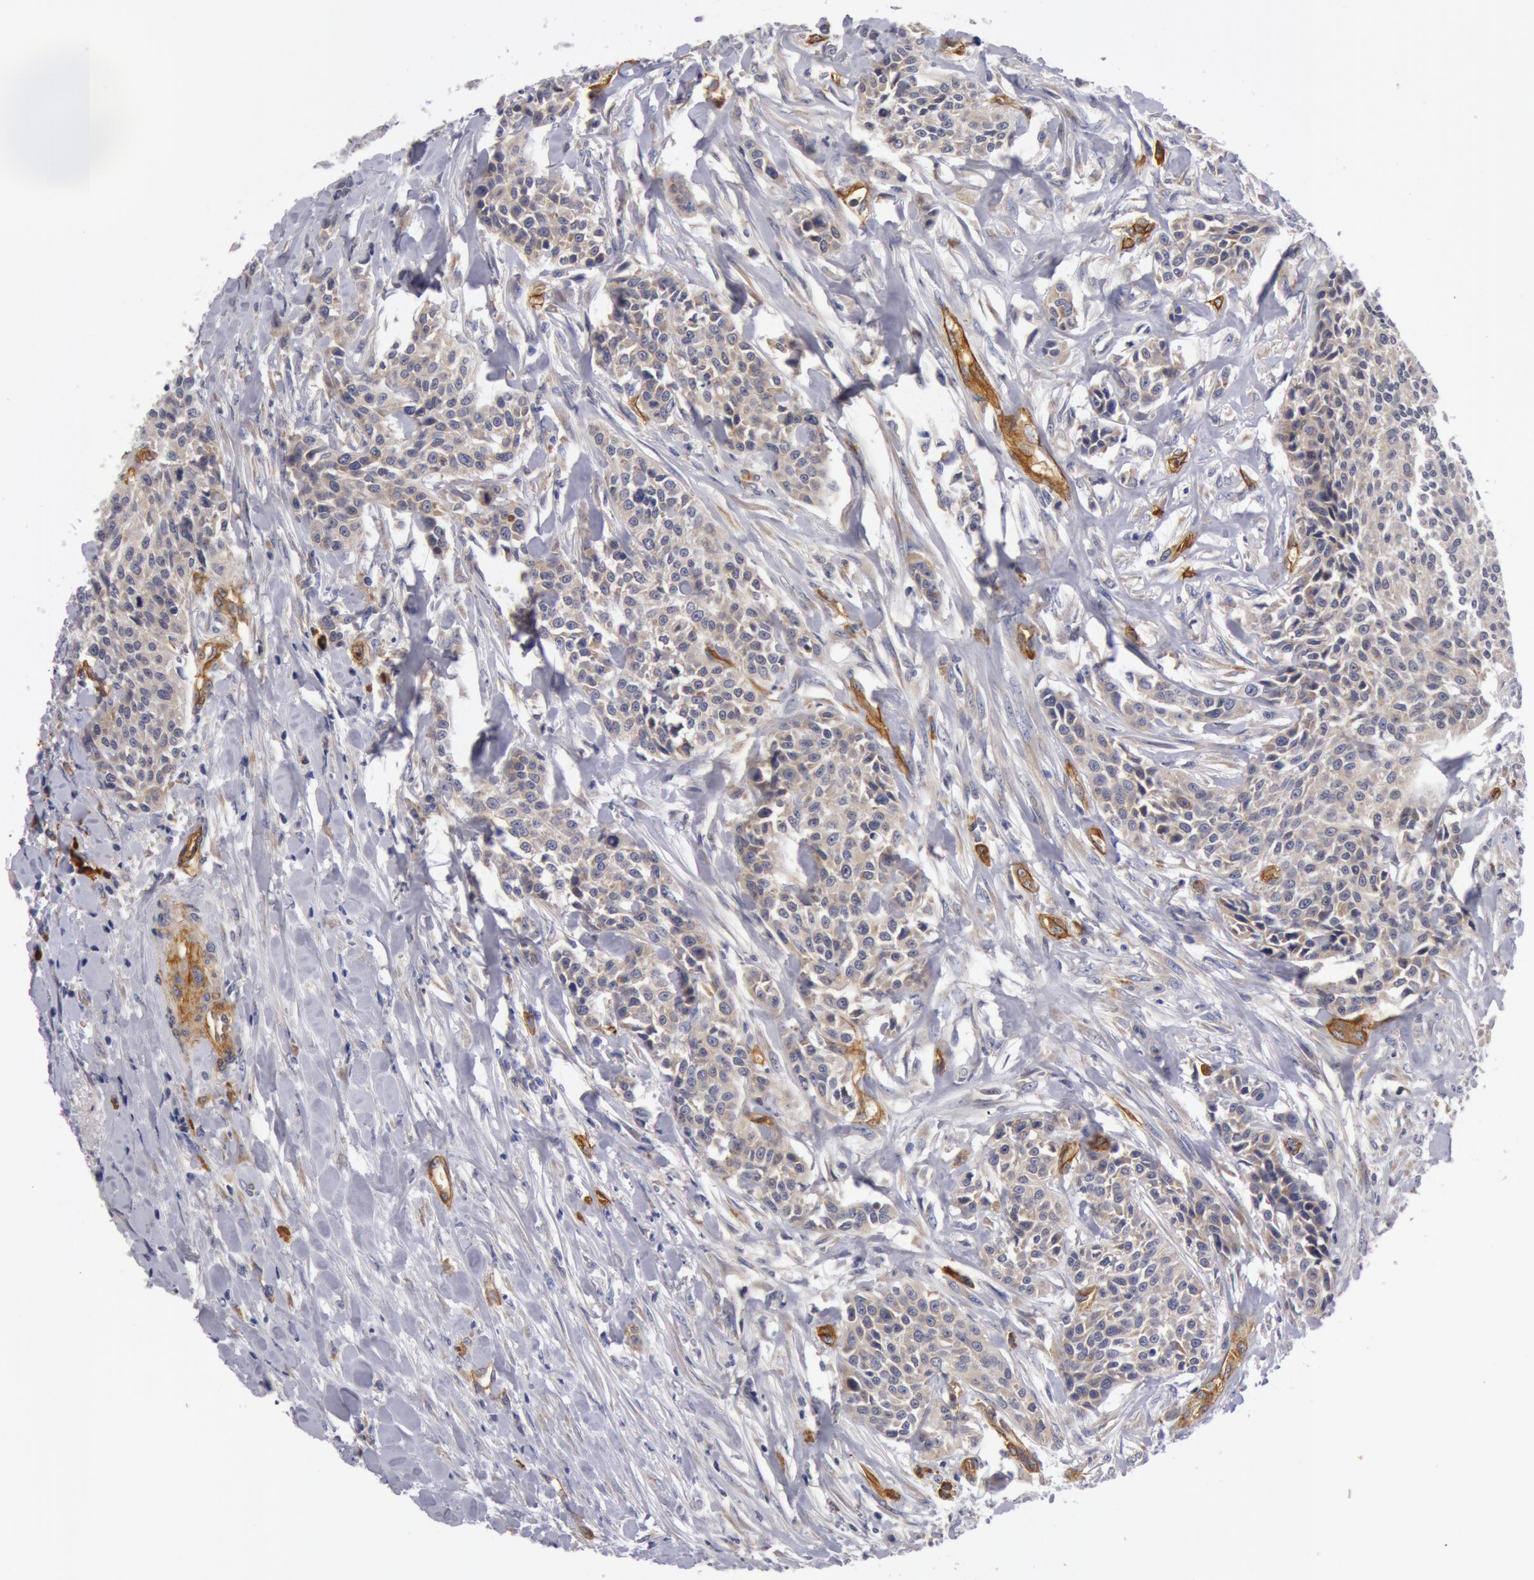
{"staining": {"intensity": "weak", "quantity": "25%-75%", "location": "cytoplasmic/membranous"}, "tissue": "urothelial cancer", "cell_type": "Tumor cells", "image_type": "cancer", "snomed": [{"axis": "morphology", "description": "Urothelial carcinoma, High grade"}, {"axis": "topography", "description": "Urinary bladder"}], "caption": "Tumor cells demonstrate low levels of weak cytoplasmic/membranous positivity in about 25%-75% of cells in urothelial carcinoma (high-grade).", "gene": "IL23A", "patient": {"sex": "male", "age": 56}}